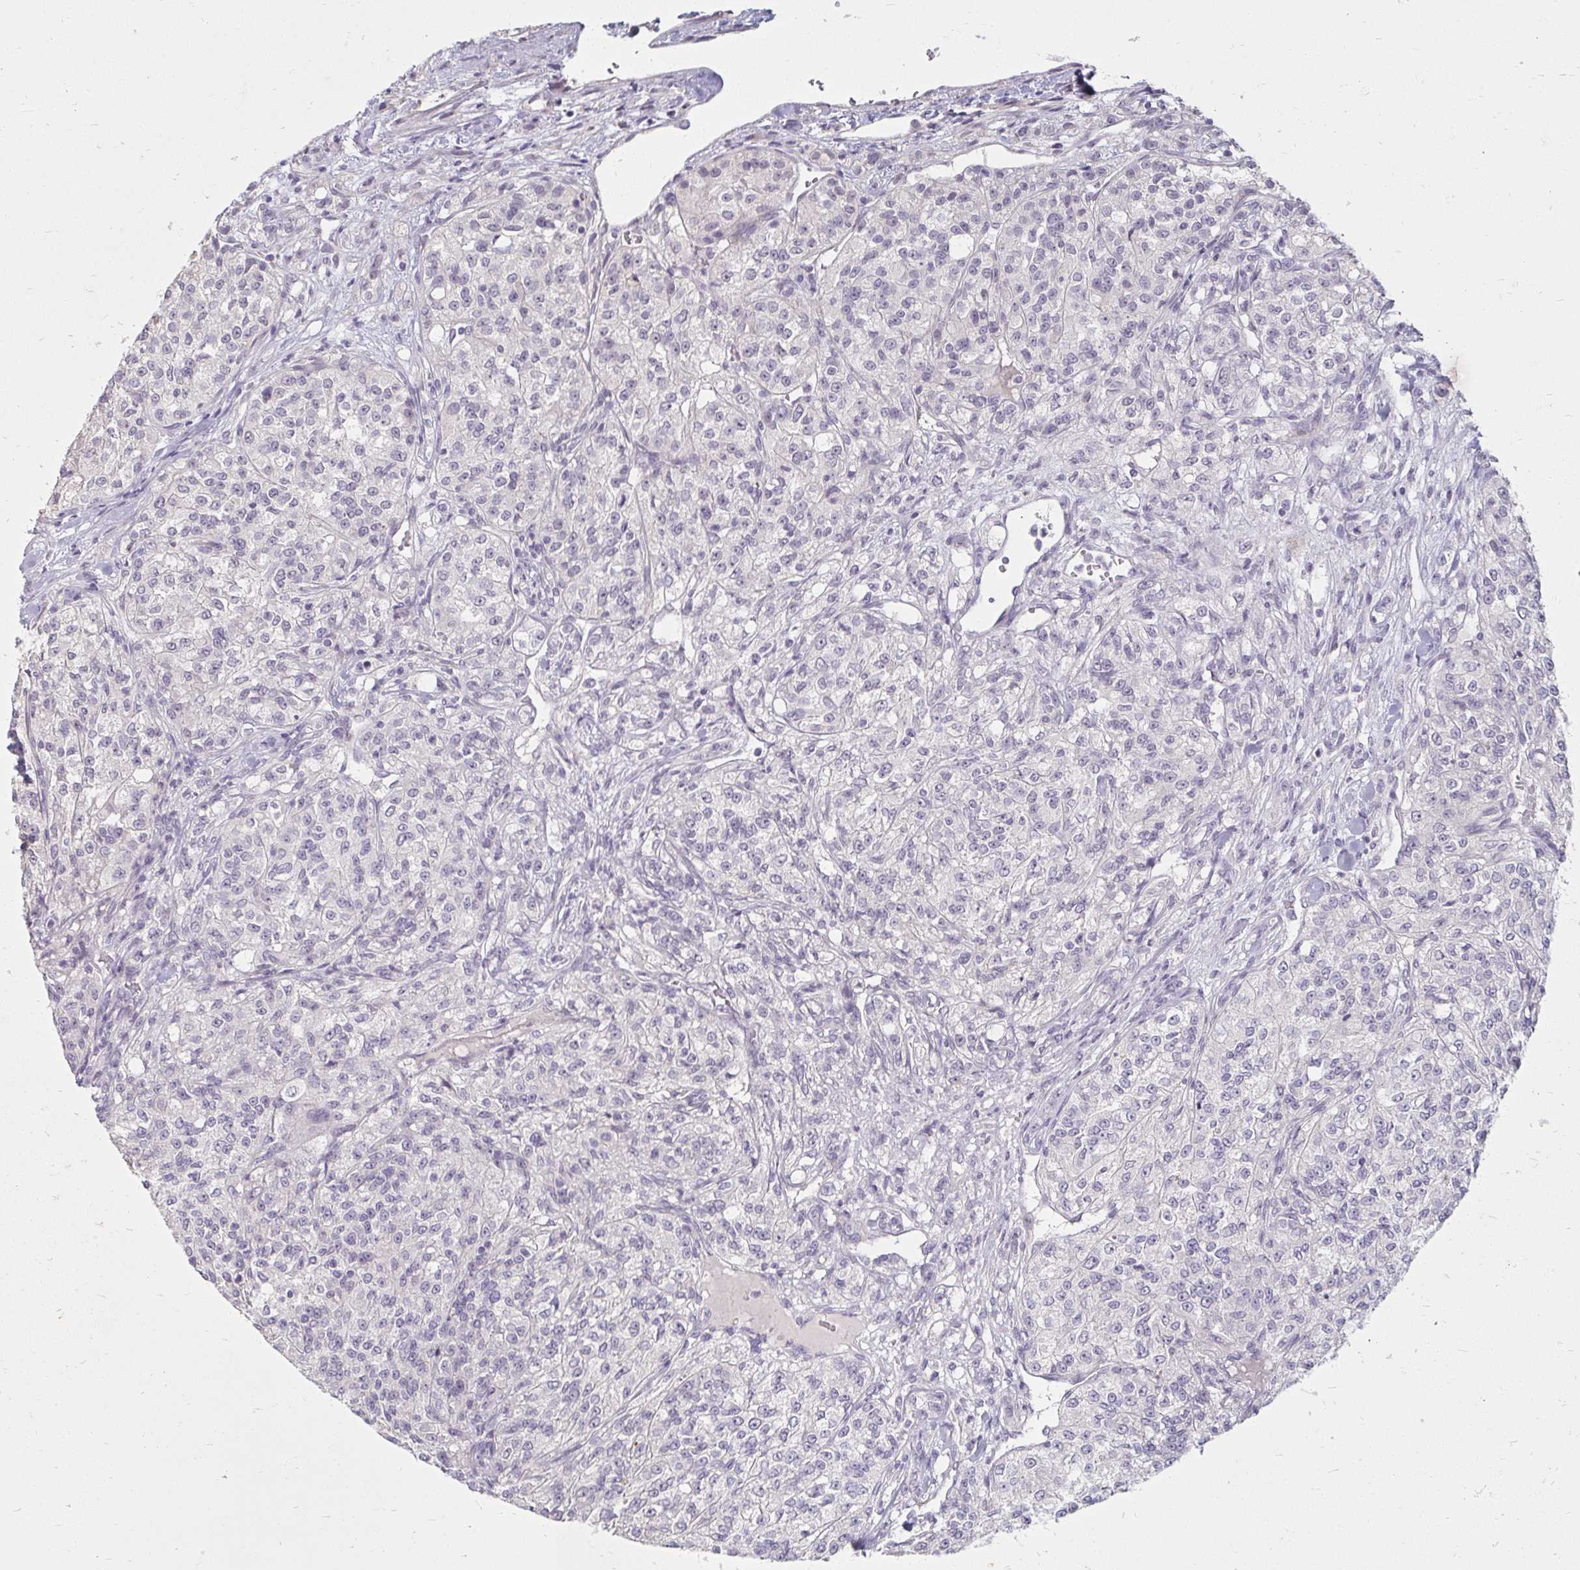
{"staining": {"intensity": "negative", "quantity": "none", "location": "none"}, "tissue": "renal cancer", "cell_type": "Tumor cells", "image_type": "cancer", "snomed": [{"axis": "morphology", "description": "Adenocarcinoma, NOS"}, {"axis": "topography", "description": "Kidney"}], "caption": "Protein analysis of renal cancer (adenocarcinoma) exhibits no significant positivity in tumor cells.", "gene": "DDN", "patient": {"sex": "female", "age": 63}}